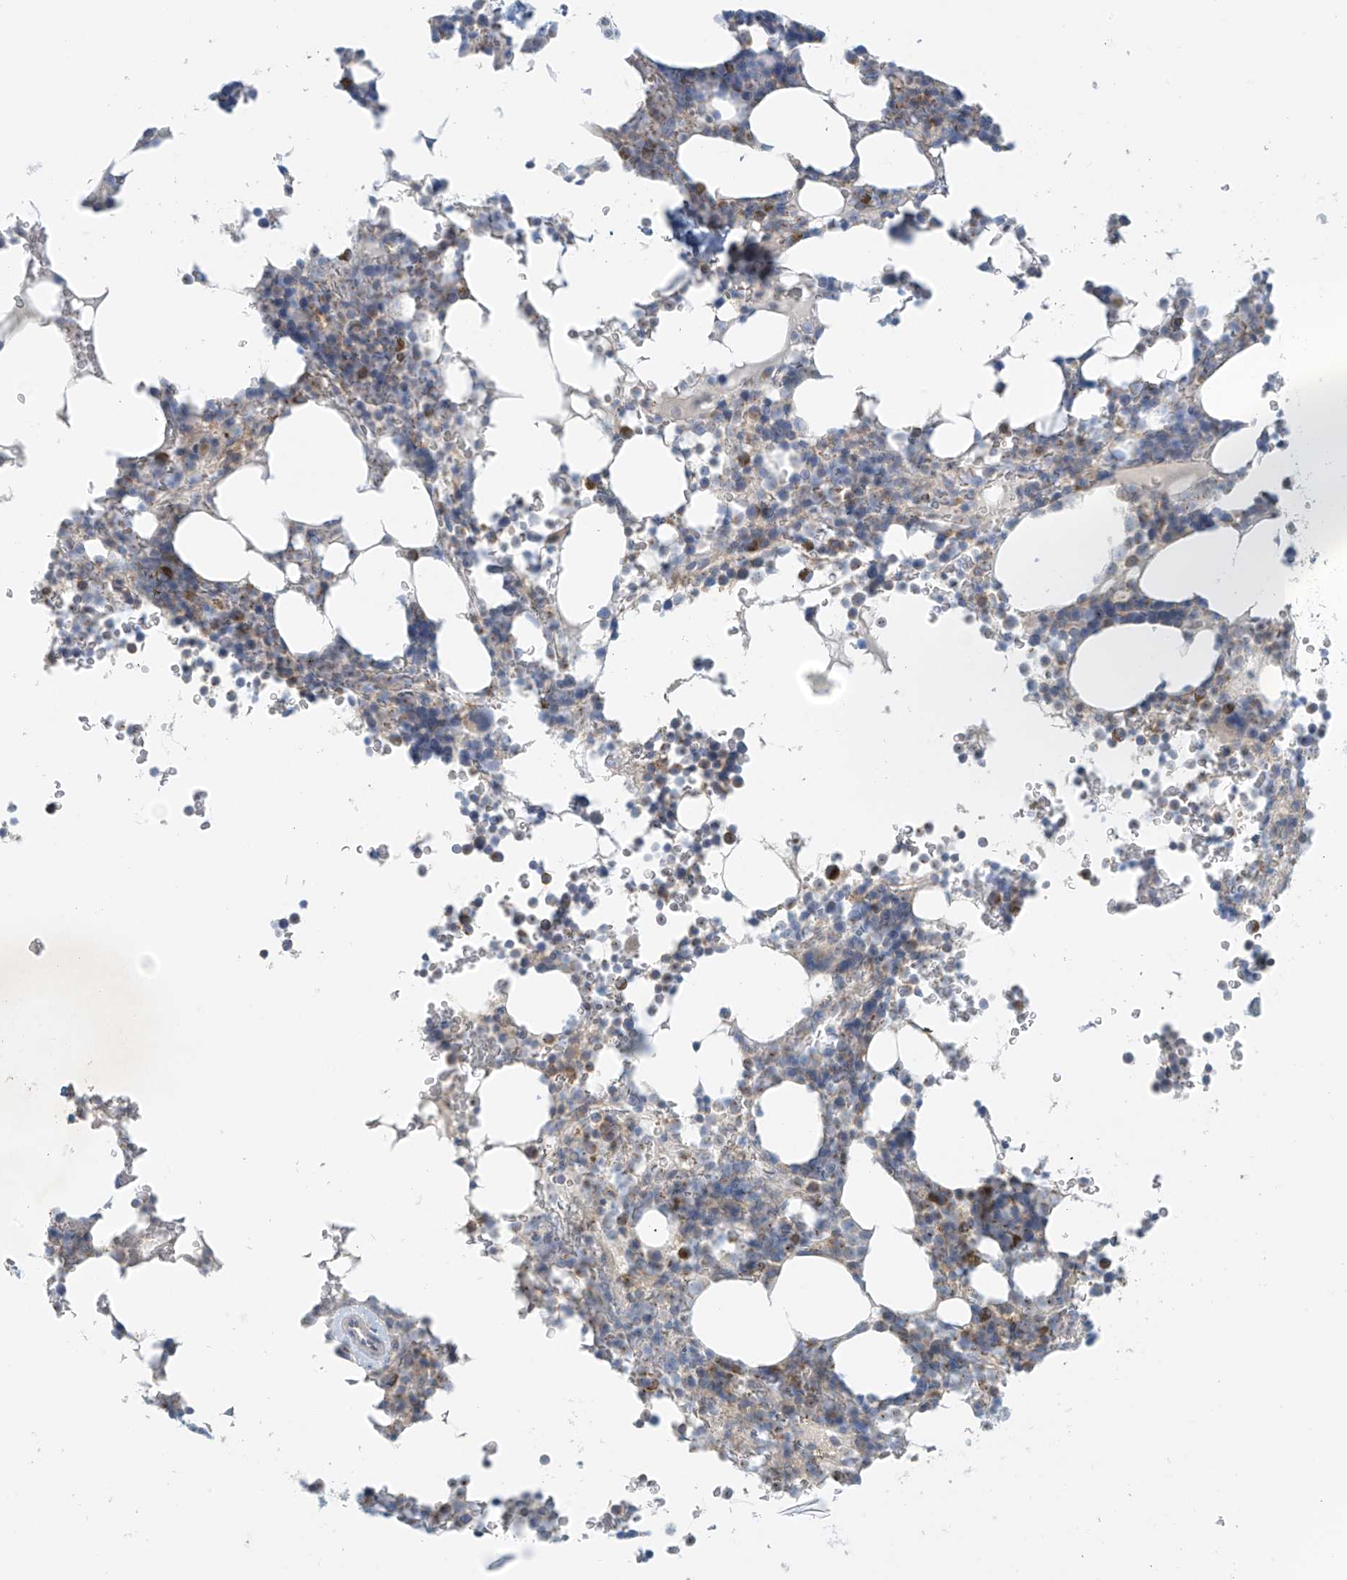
{"staining": {"intensity": "weak", "quantity": "<25%", "location": "cytoplasmic/membranous"}, "tissue": "bone marrow", "cell_type": "Hematopoietic cells", "image_type": "normal", "snomed": [{"axis": "morphology", "description": "Normal tissue, NOS"}, {"axis": "topography", "description": "Bone marrow"}], "caption": "Photomicrograph shows no significant protein expression in hematopoietic cells of unremarkable bone marrow. (Brightfield microscopy of DAB (3,3'-diaminobenzidine) immunohistochemistry (IHC) at high magnification).", "gene": "SLC6A12", "patient": {"sex": "male", "age": 58}}